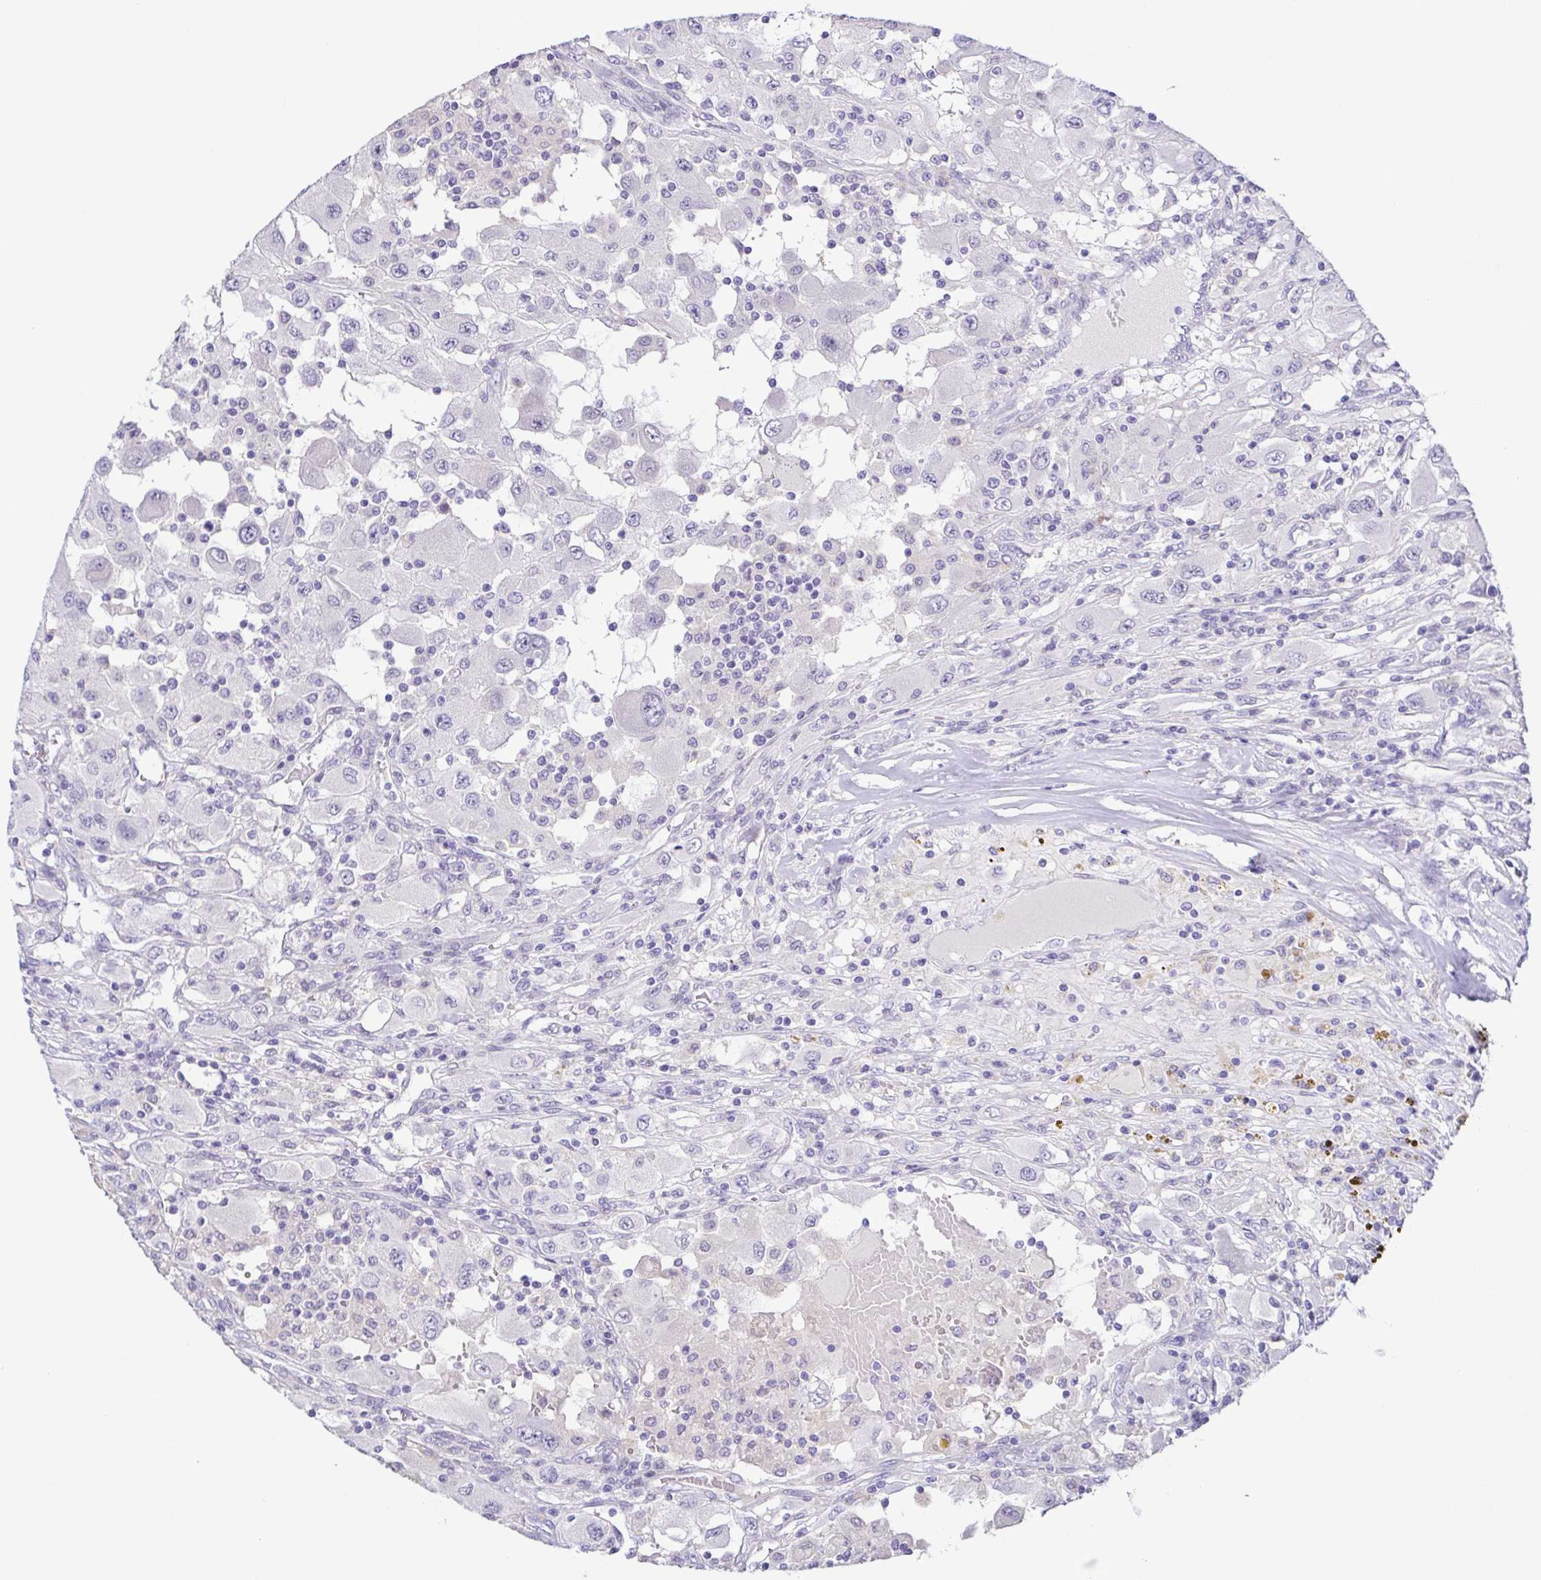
{"staining": {"intensity": "negative", "quantity": "none", "location": "none"}, "tissue": "renal cancer", "cell_type": "Tumor cells", "image_type": "cancer", "snomed": [{"axis": "morphology", "description": "Adenocarcinoma, NOS"}, {"axis": "topography", "description": "Kidney"}], "caption": "Tumor cells are negative for brown protein staining in adenocarcinoma (renal).", "gene": "TERT", "patient": {"sex": "female", "age": 67}}